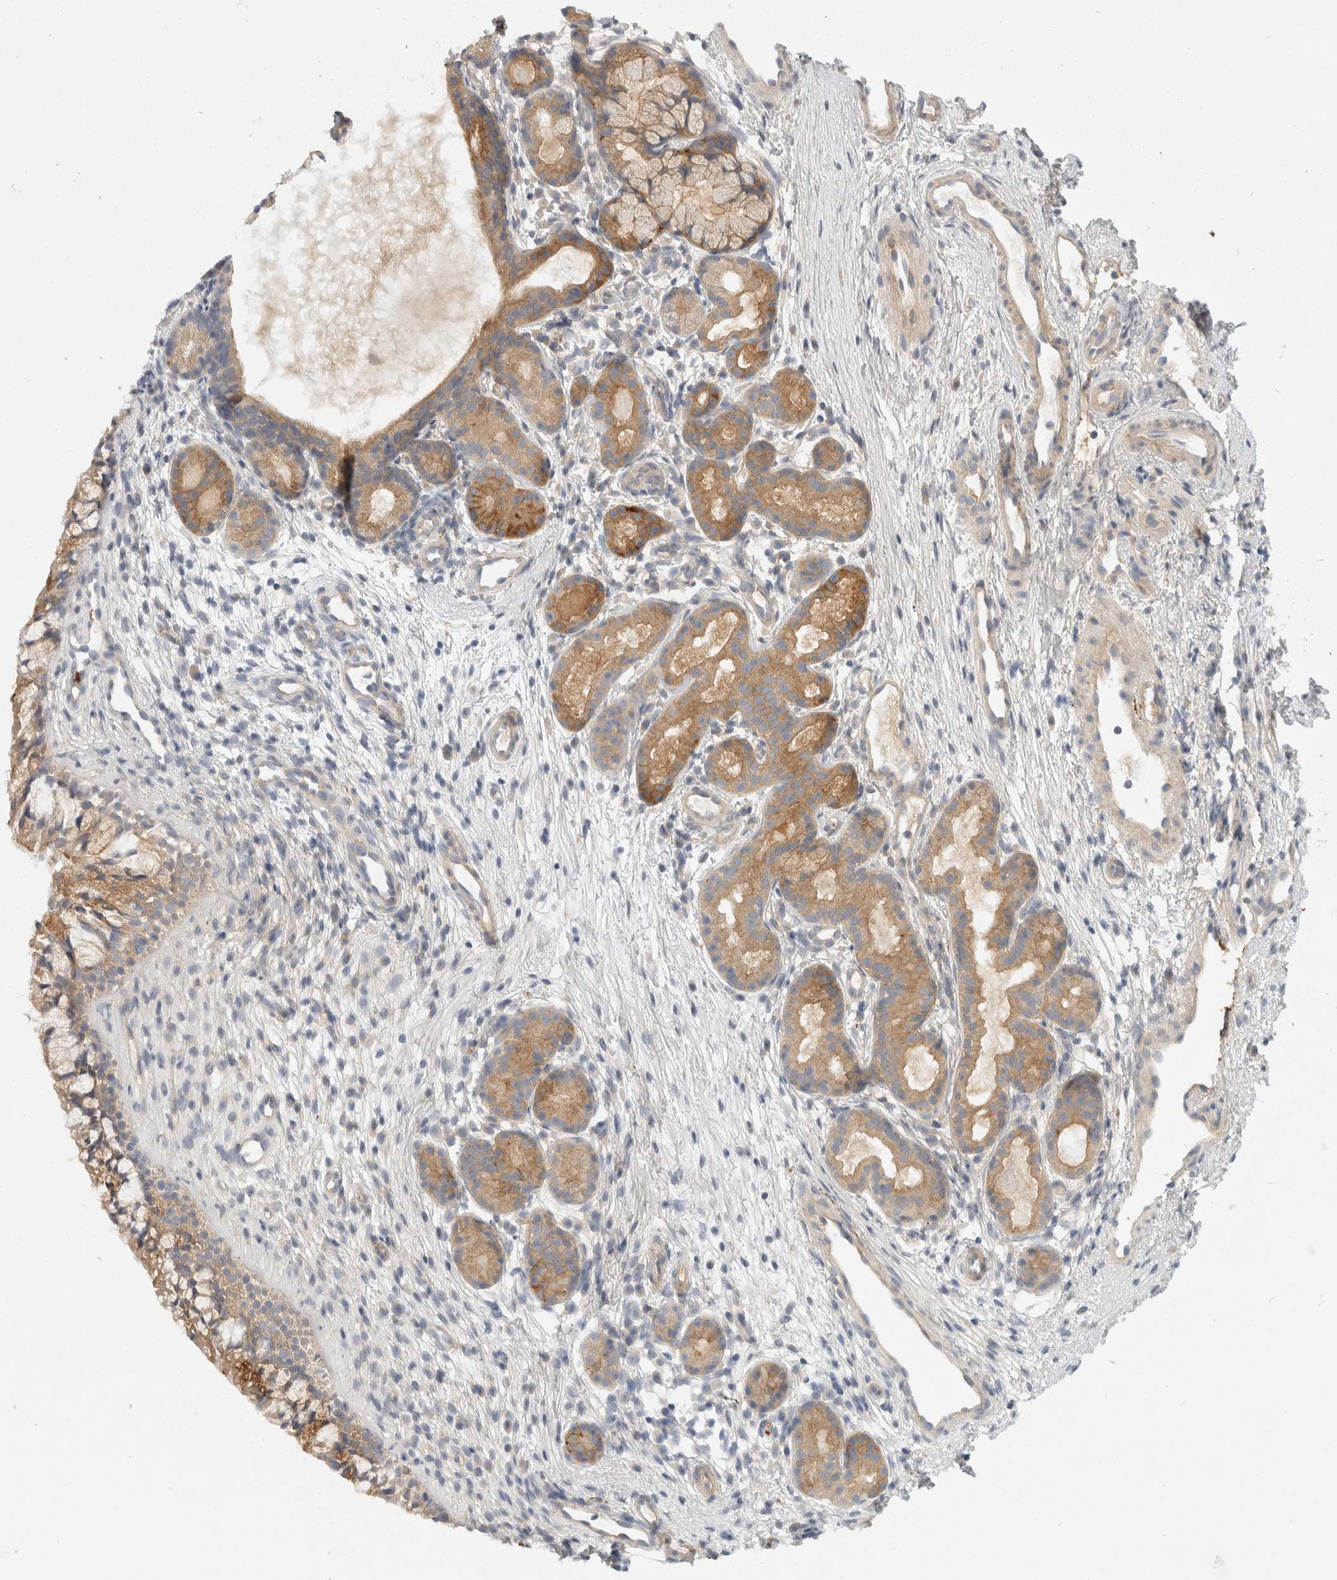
{"staining": {"intensity": "moderate", "quantity": ">75%", "location": "cytoplasmic/membranous"}, "tissue": "nasopharynx", "cell_type": "Respiratory epithelial cells", "image_type": "normal", "snomed": [{"axis": "morphology", "description": "Normal tissue, NOS"}, {"axis": "morphology", "description": "Inflammation, NOS"}, {"axis": "topography", "description": "Nasopharynx"}], "caption": "Immunohistochemistry (IHC) micrograph of normal nasopharynx: human nasopharynx stained using immunohistochemistry reveals medium levels of moderate protein expression localized specifically in the cytoplasmic/membranous of respiratory epithelial cells, appearing as a cytoplasmic/membranous brown color.", "gene": "TOM1L2", "patient": {"sex": "female", "age": 19}}